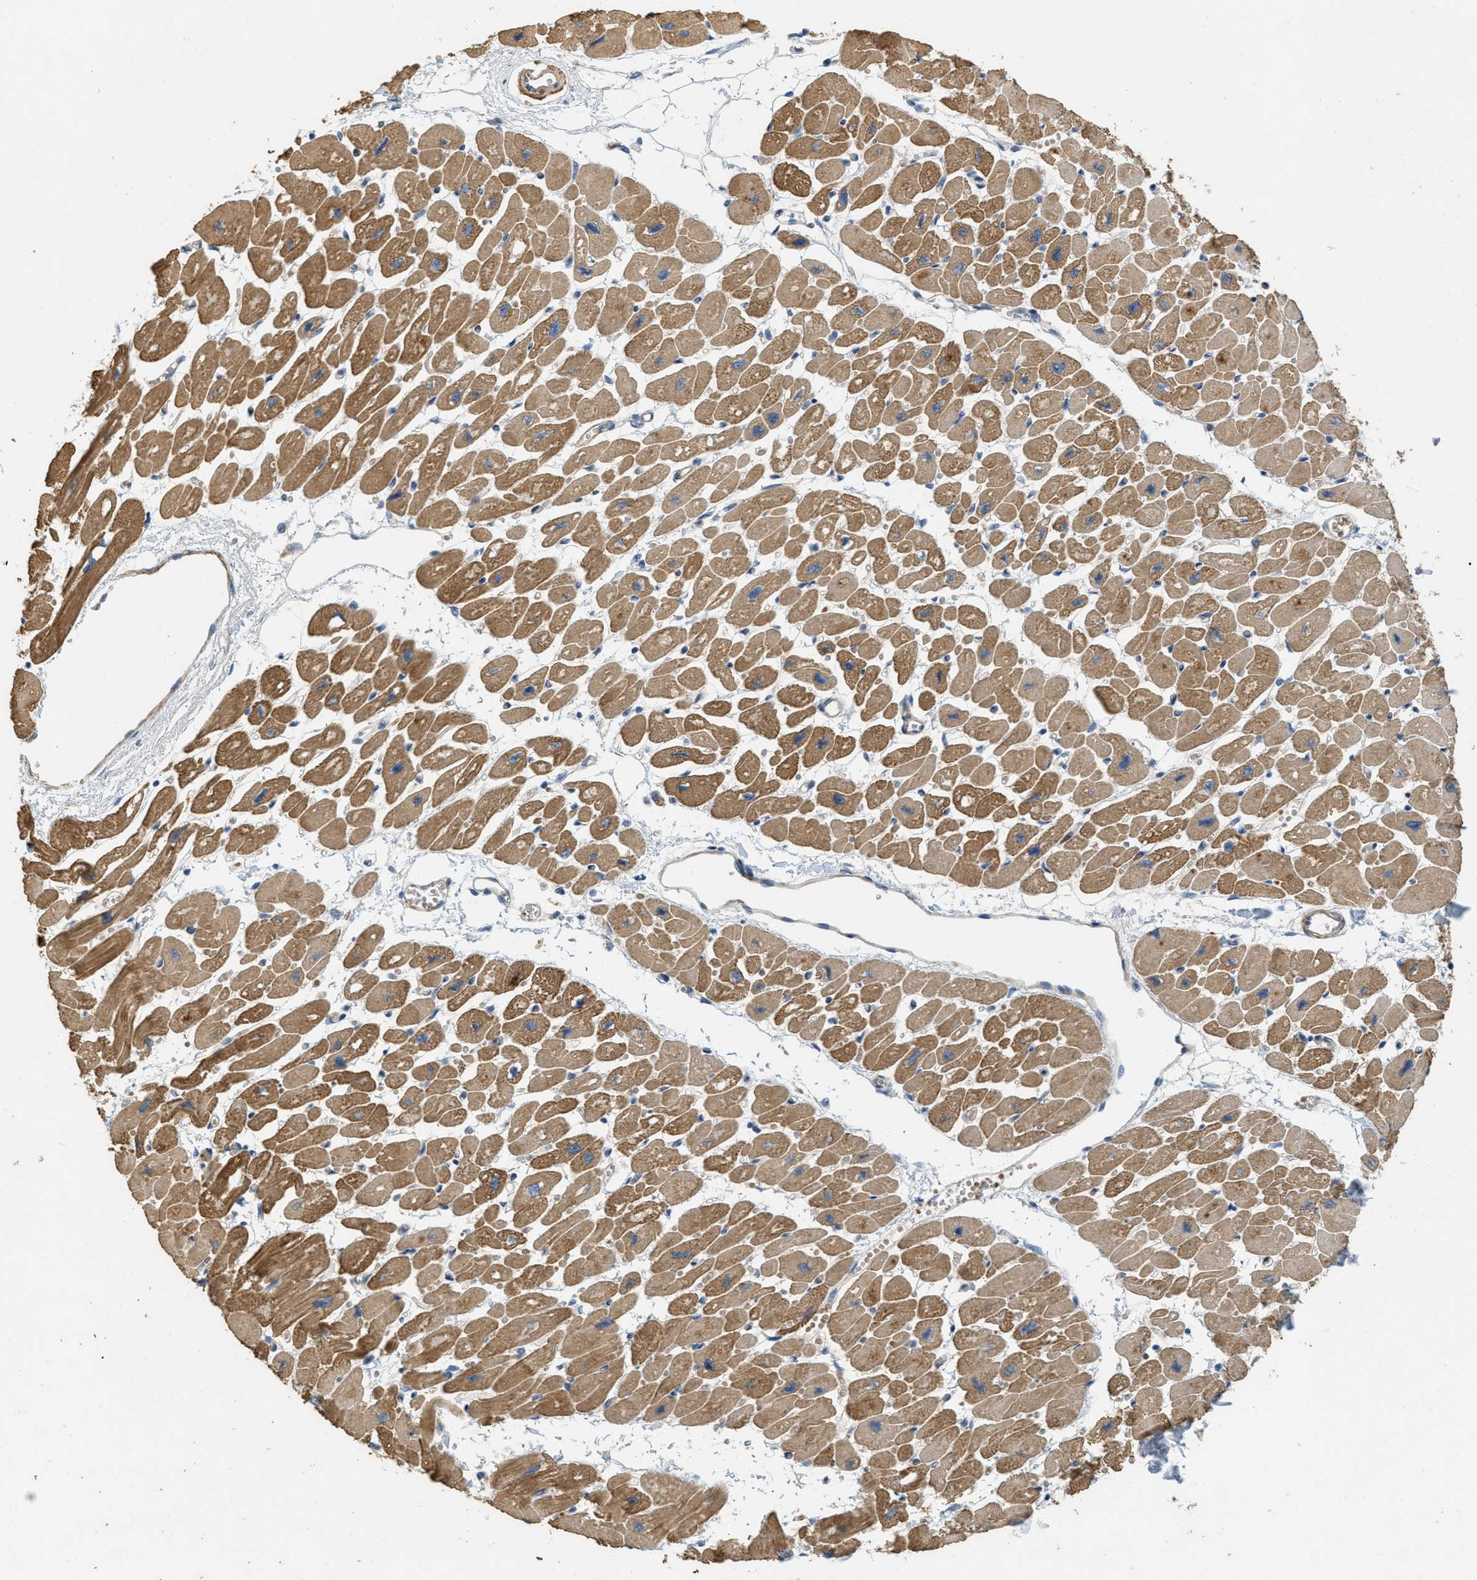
{"staining": {"intensity": "moderate", "quantity": ">75%", "location": "cytoplasmic/membranous"}, "tissue": "heart muscle", "cell_type": "Cardiomyocytes", "image_type": "normal", "snomed": [{"axis": "morphology", "description": "Normal tissue, NOS"}, {"axis": "topography", "description": "Heart"}], "caption": "Heart muscle stained with a brown dye exhibits moderate cytoplasmic/membranous positive staining in approximately >75% of cardiomyocytes.", "gene": "MRS2", "patient": {"sex": "female", "age": 54}}